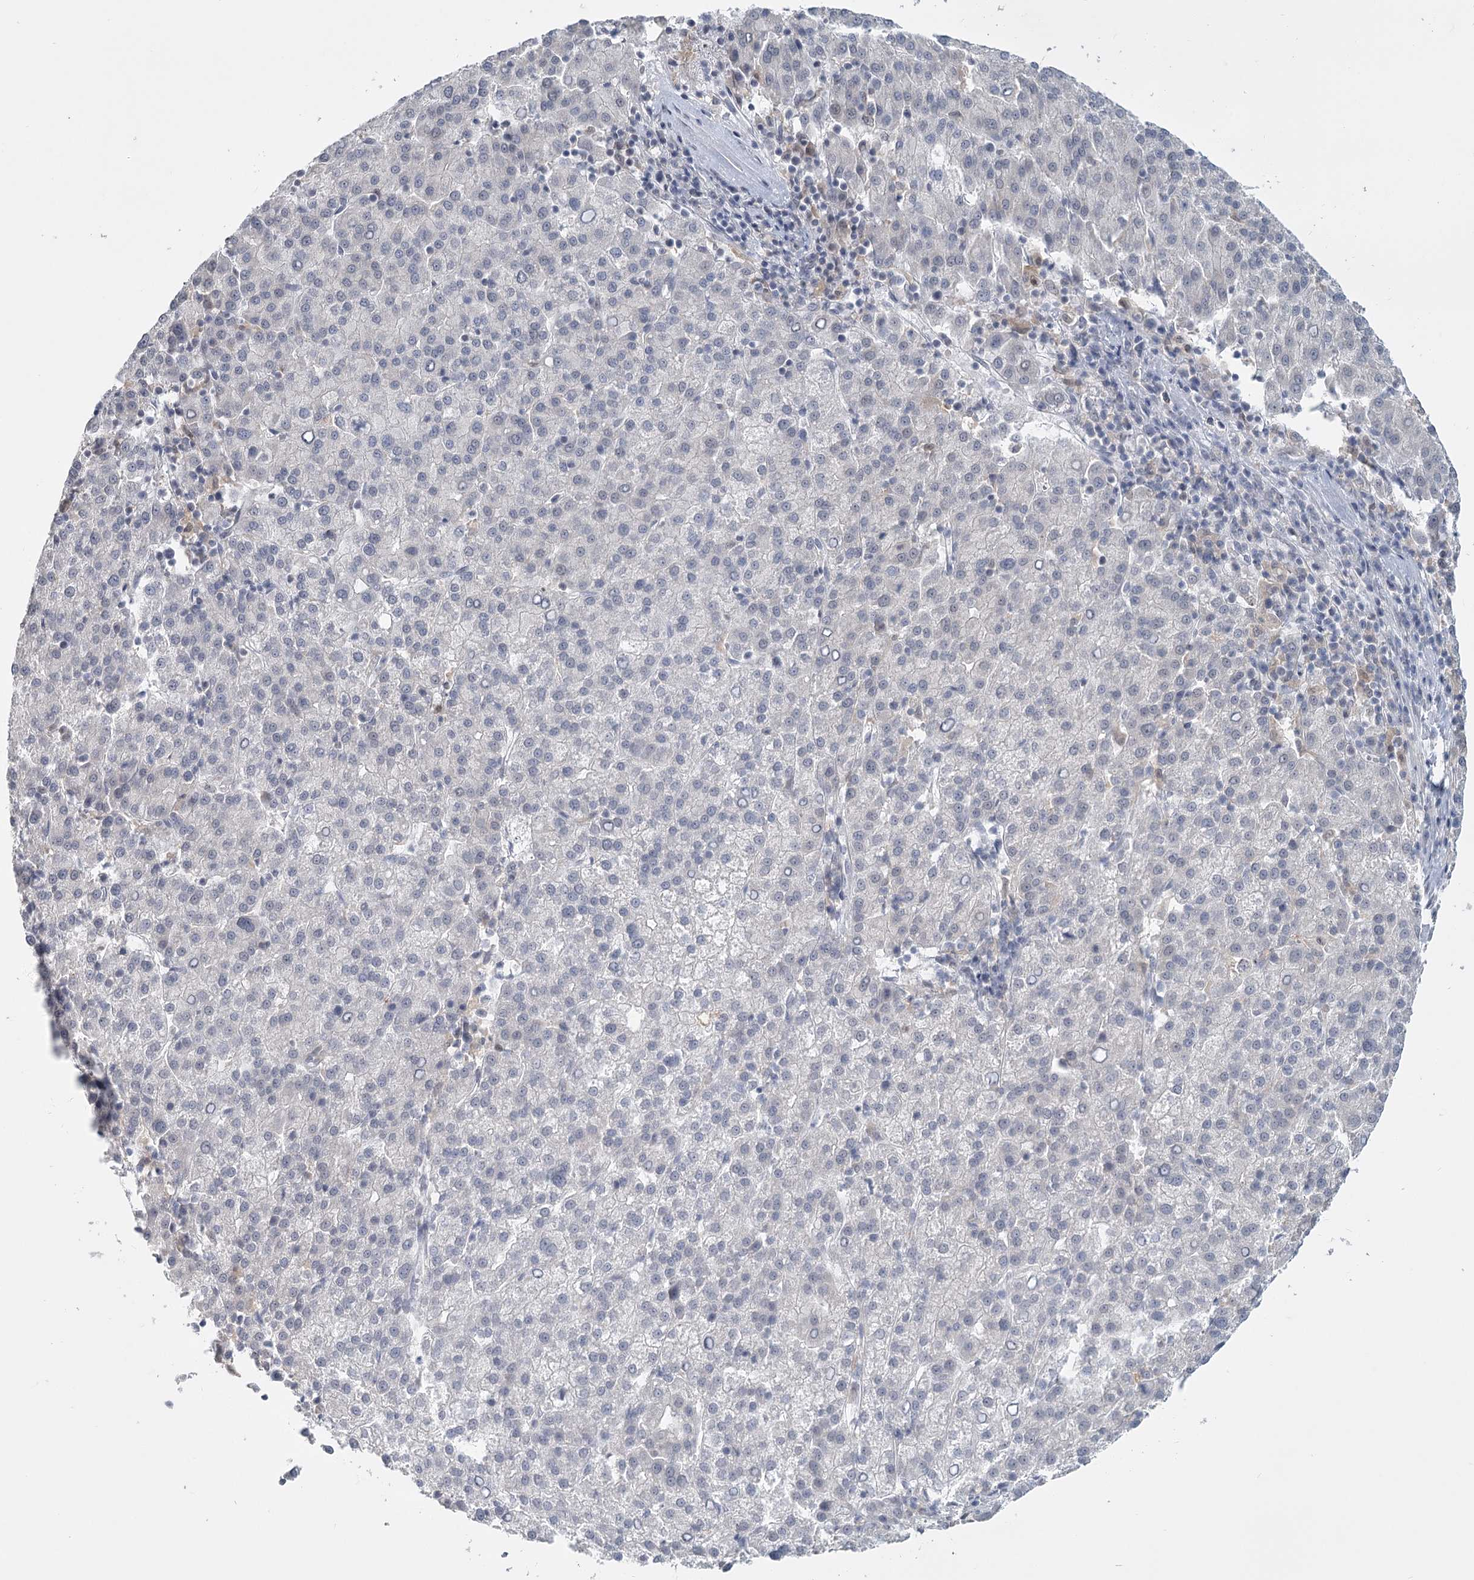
{"staining": {"intensity": "negative", "quantity": "none", "location": "none"}, "tissue": "liver cancer", "cell_type": "Tumor cells", "image_type": "cancer", "snomed": [{"axis": "morphology", "description": "Carcinoma, Hepatocellular, NOS"}, {"axis": "topography", "description": "Liver"}], "caption": "Tumor cells are negative for protein expression in human liver hepatocellular carcinoma.", "gene": "TMEM70", "patient": {"sex": "female", "age": 58}}